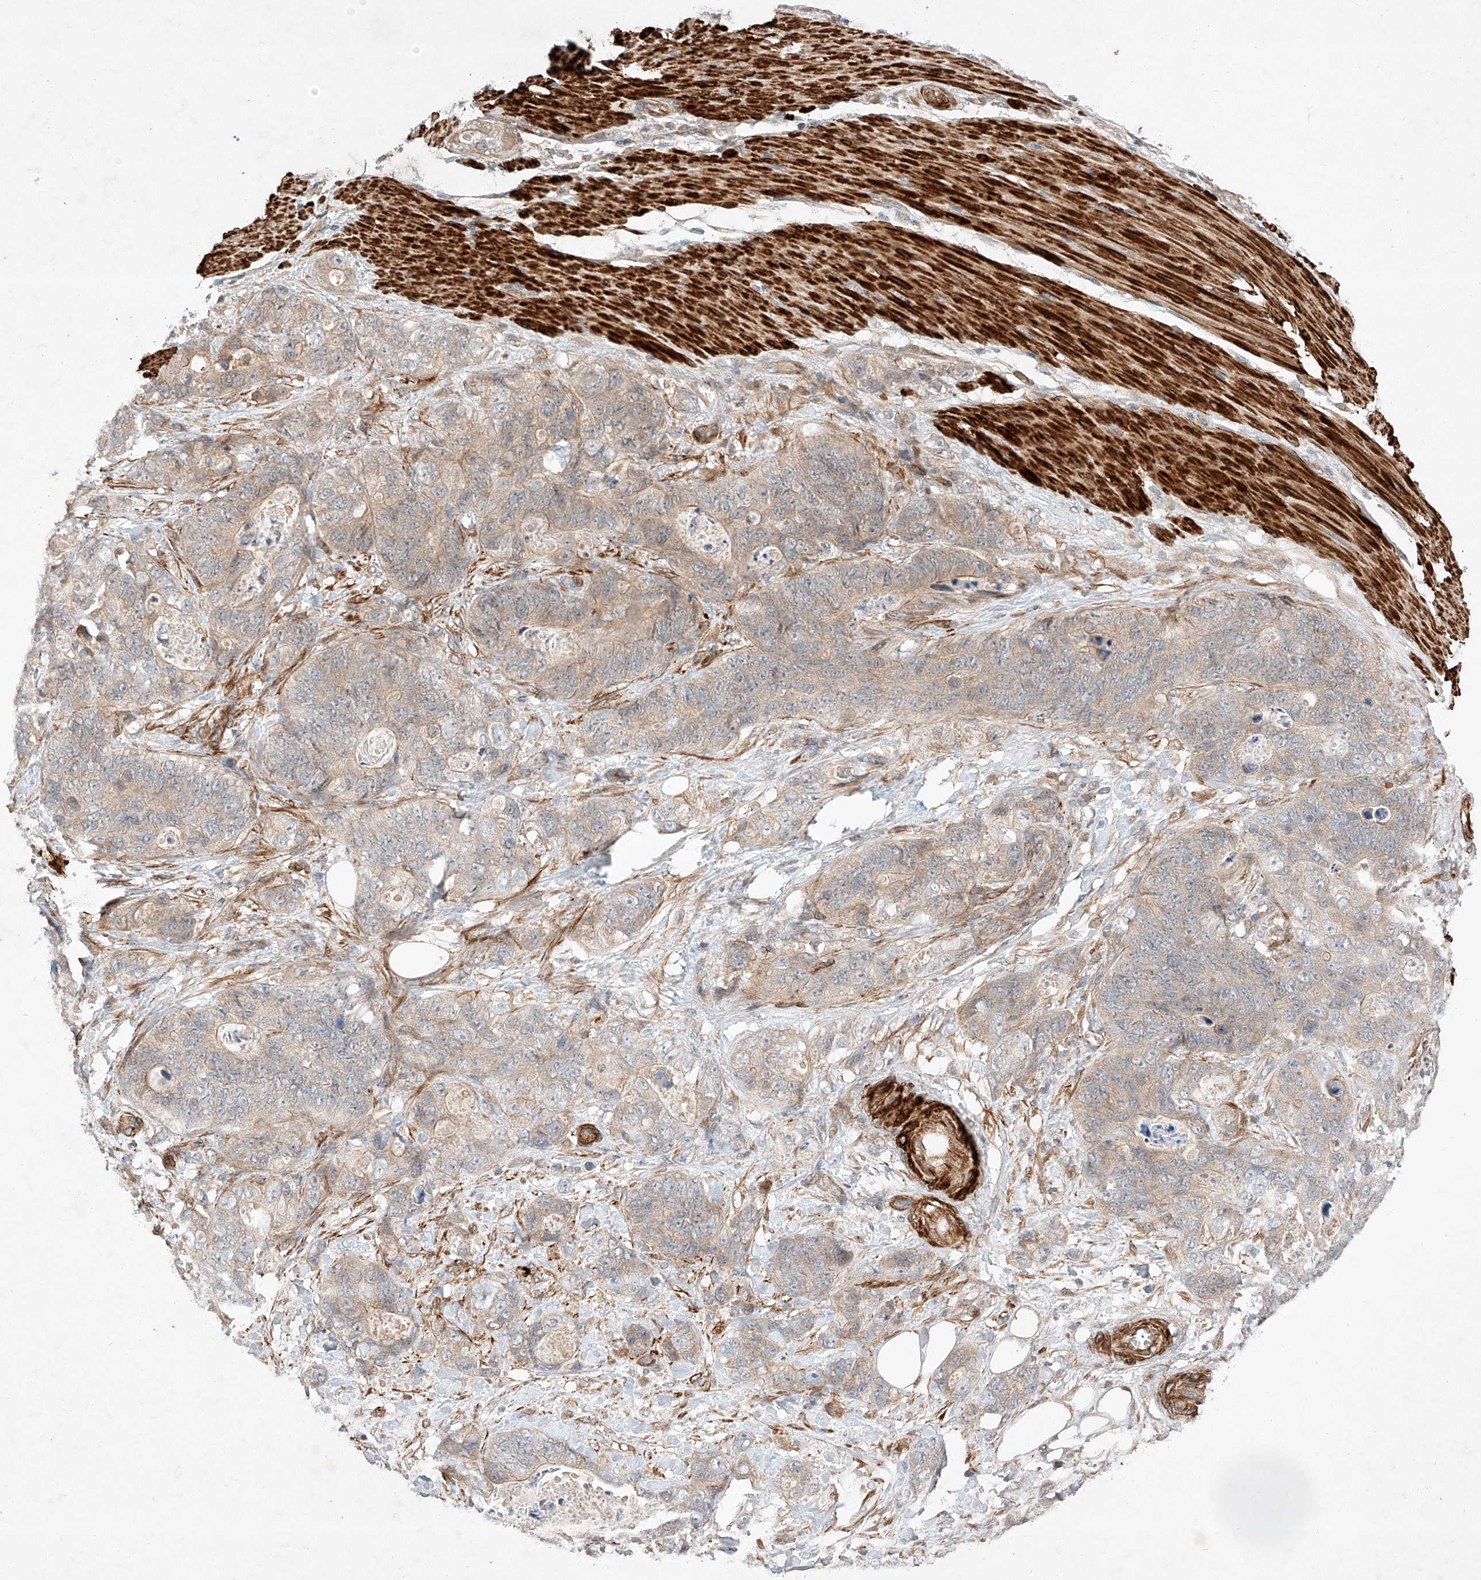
{"staining": {"intensity": "negative", "quantity": "none", "location": "none"}, "tissue": "stomach cancer", "cell_type": "Tumor cells", "image_type": "cancer", "snomed": [{"axis": "morphology", "description": "Normal tissue, NOS"}, {"axis": "morphology", "description": "Adenocarcinoma, NOS"}, {"axis": "topography", "description": "Stomach"}], "caption": "This is an immunohistochemistry photomicrograph of stomach cancer. There is no positivity in tumor cells.", "gene": "ARHGAP33", "patient": {"sex": "female", "age": 89}}